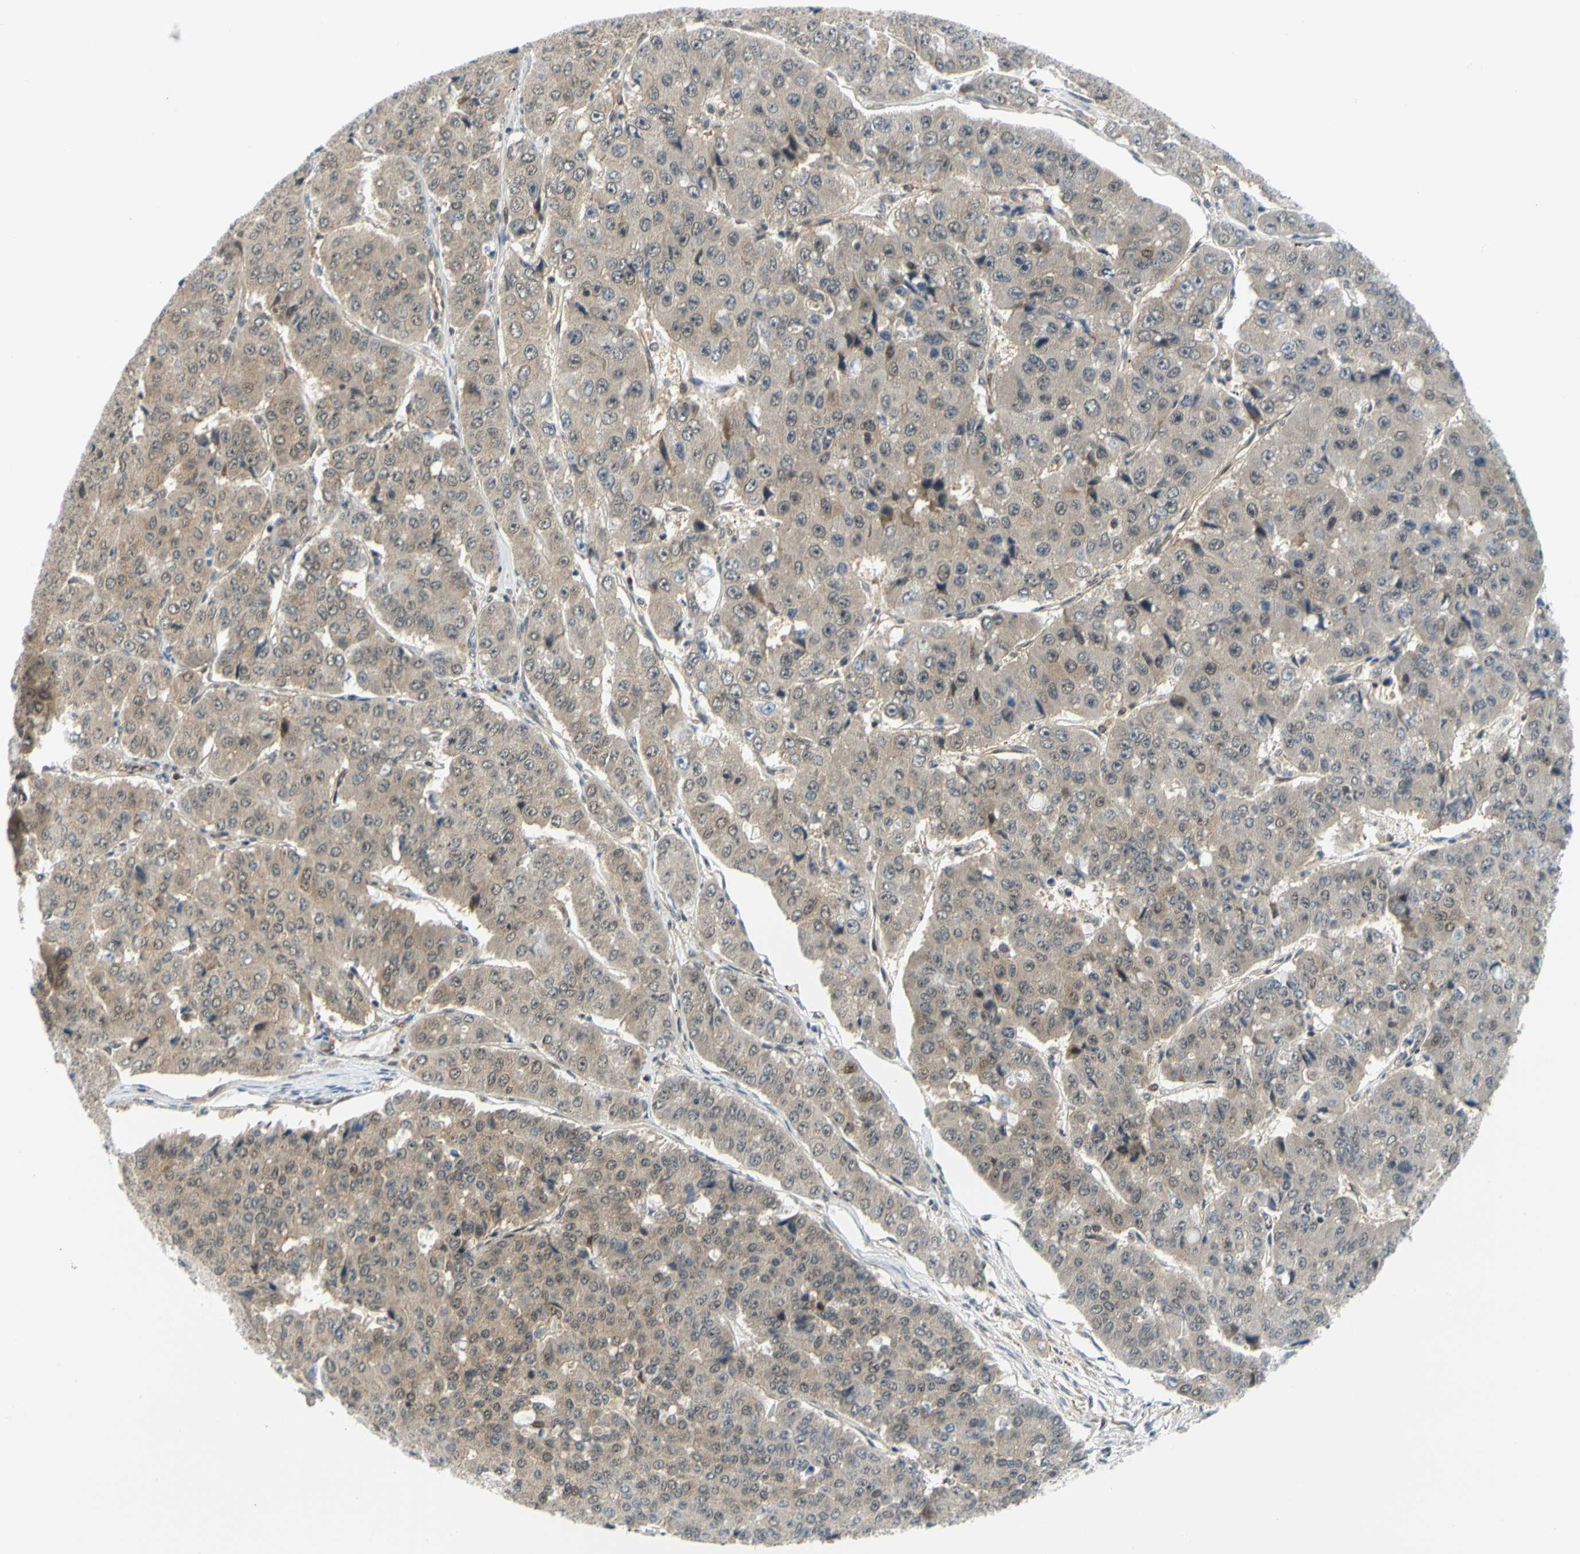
{"staining": {"intensity": "weak", "quantity": "<25%", "location": "cytoplasmic/membranous"}, "tissue": "pancreatic cancer", "cell_type": "Tumor cells", "image_type": "cancer", "snomed": [{"axis": "morphology", "description": "Adenocarcinoma, NOS"}, {"axis": "topography", "description": "Pancreas"}], "caption": "Immunohistochemical staining of pancreatic adenocarcinoma shows no significant expression in tumor cells. (DAB (3,3'-diaminobenzidine) IHC visualized using brightfield microscopy, high magnification).", "gene": "MAPK9", "patient": {"sex": "male", "age": 50}}